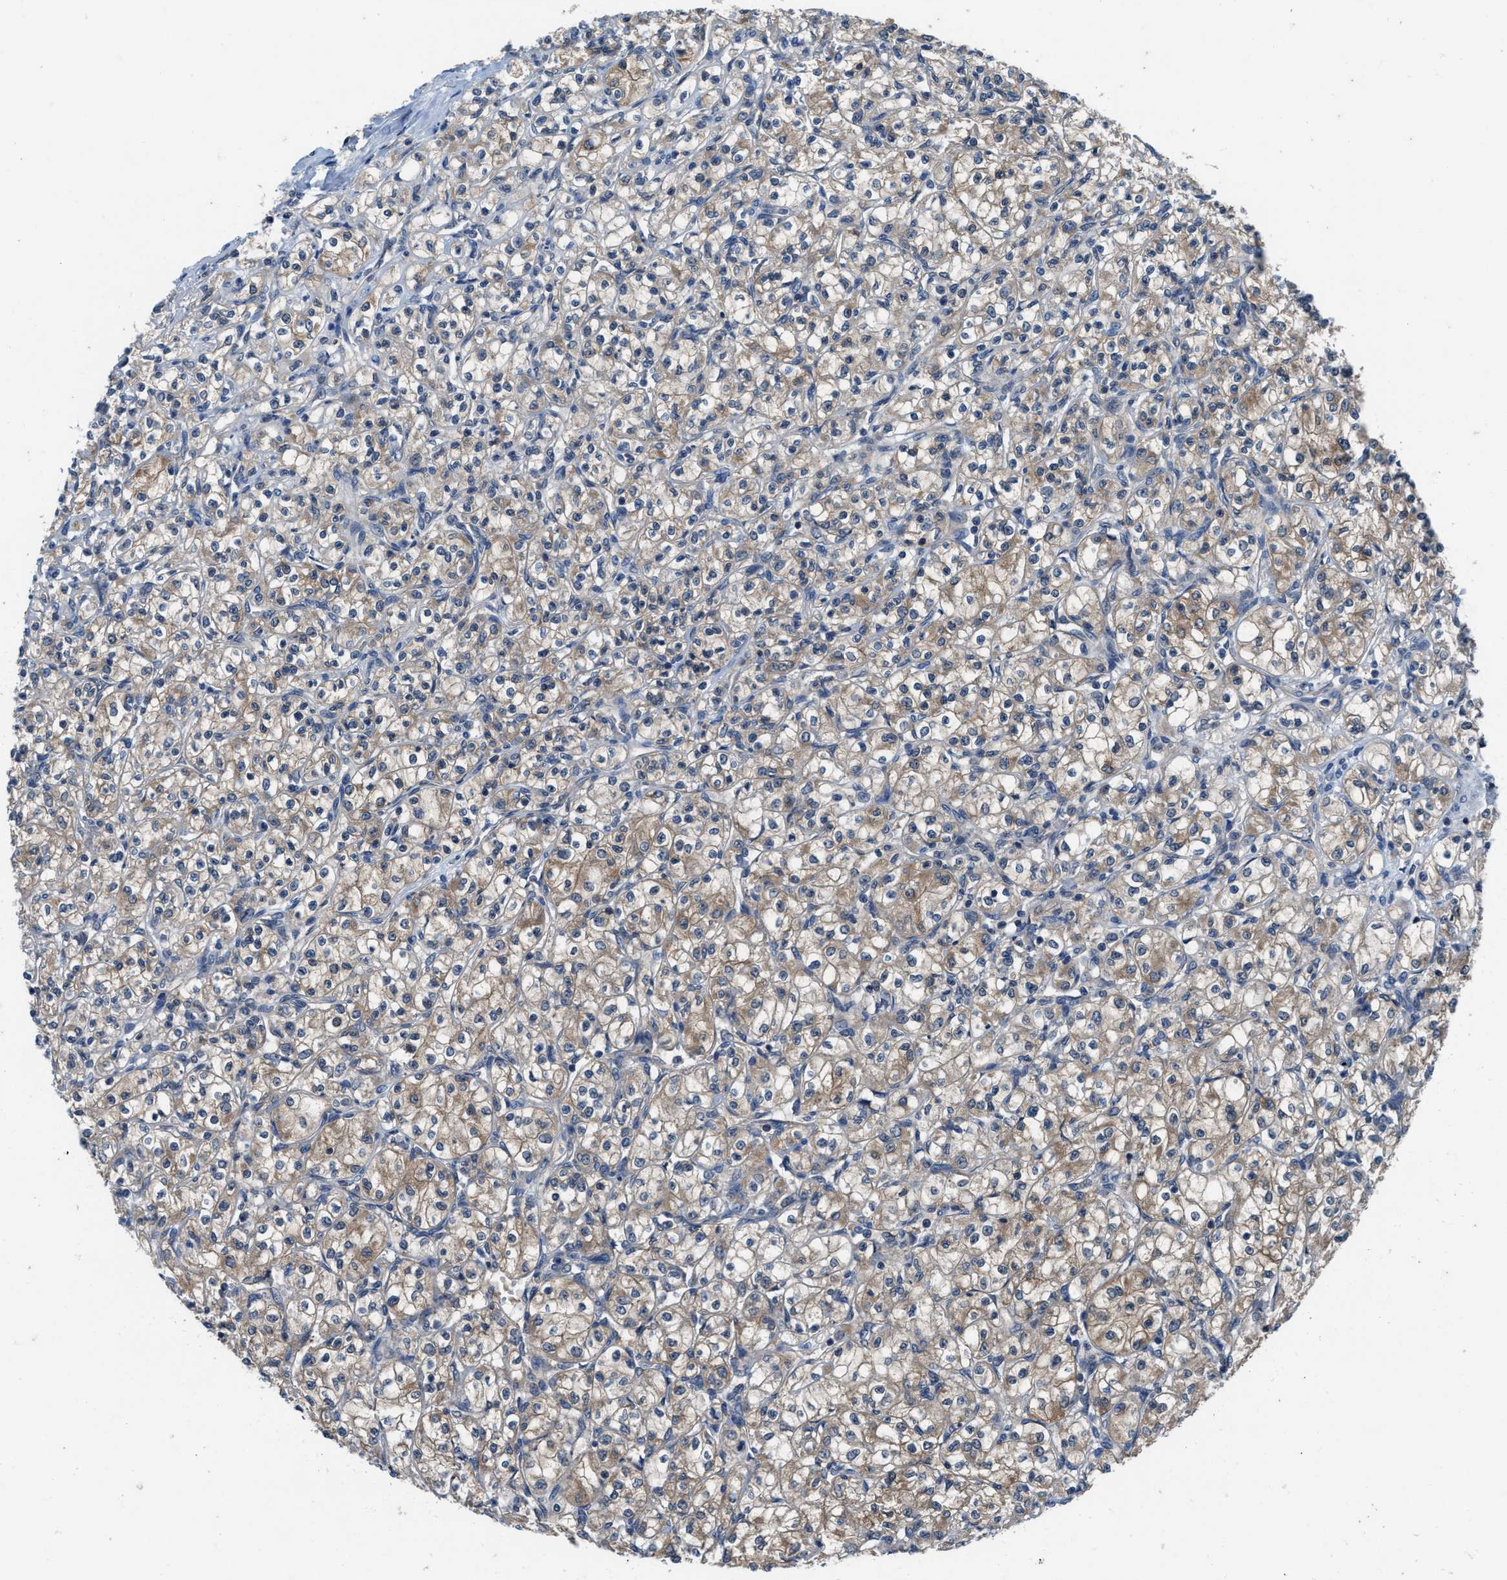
{"staining": {"intensity": "weak", "quantity": ">75%", "location": "cytoplasmic/membranous"}, "tissue": "renal cancer", "cell_type": "Tumor cells", "image_type": "cancer", "snomed": [{"axis": "morphology", "description": "Adenocarcinoma, NOS"}, {"axis": "topography", "description": "Kidney"}], "caption": "Immunohistochemical staining of human renal cancer (adenocarcinoma) reveals low levels of weak cytoplasmic/membranous protein expression in approximately >75% of tumor cells.", "gene": "NUDT5", "patient": {"sex": "male", "age": 77}}